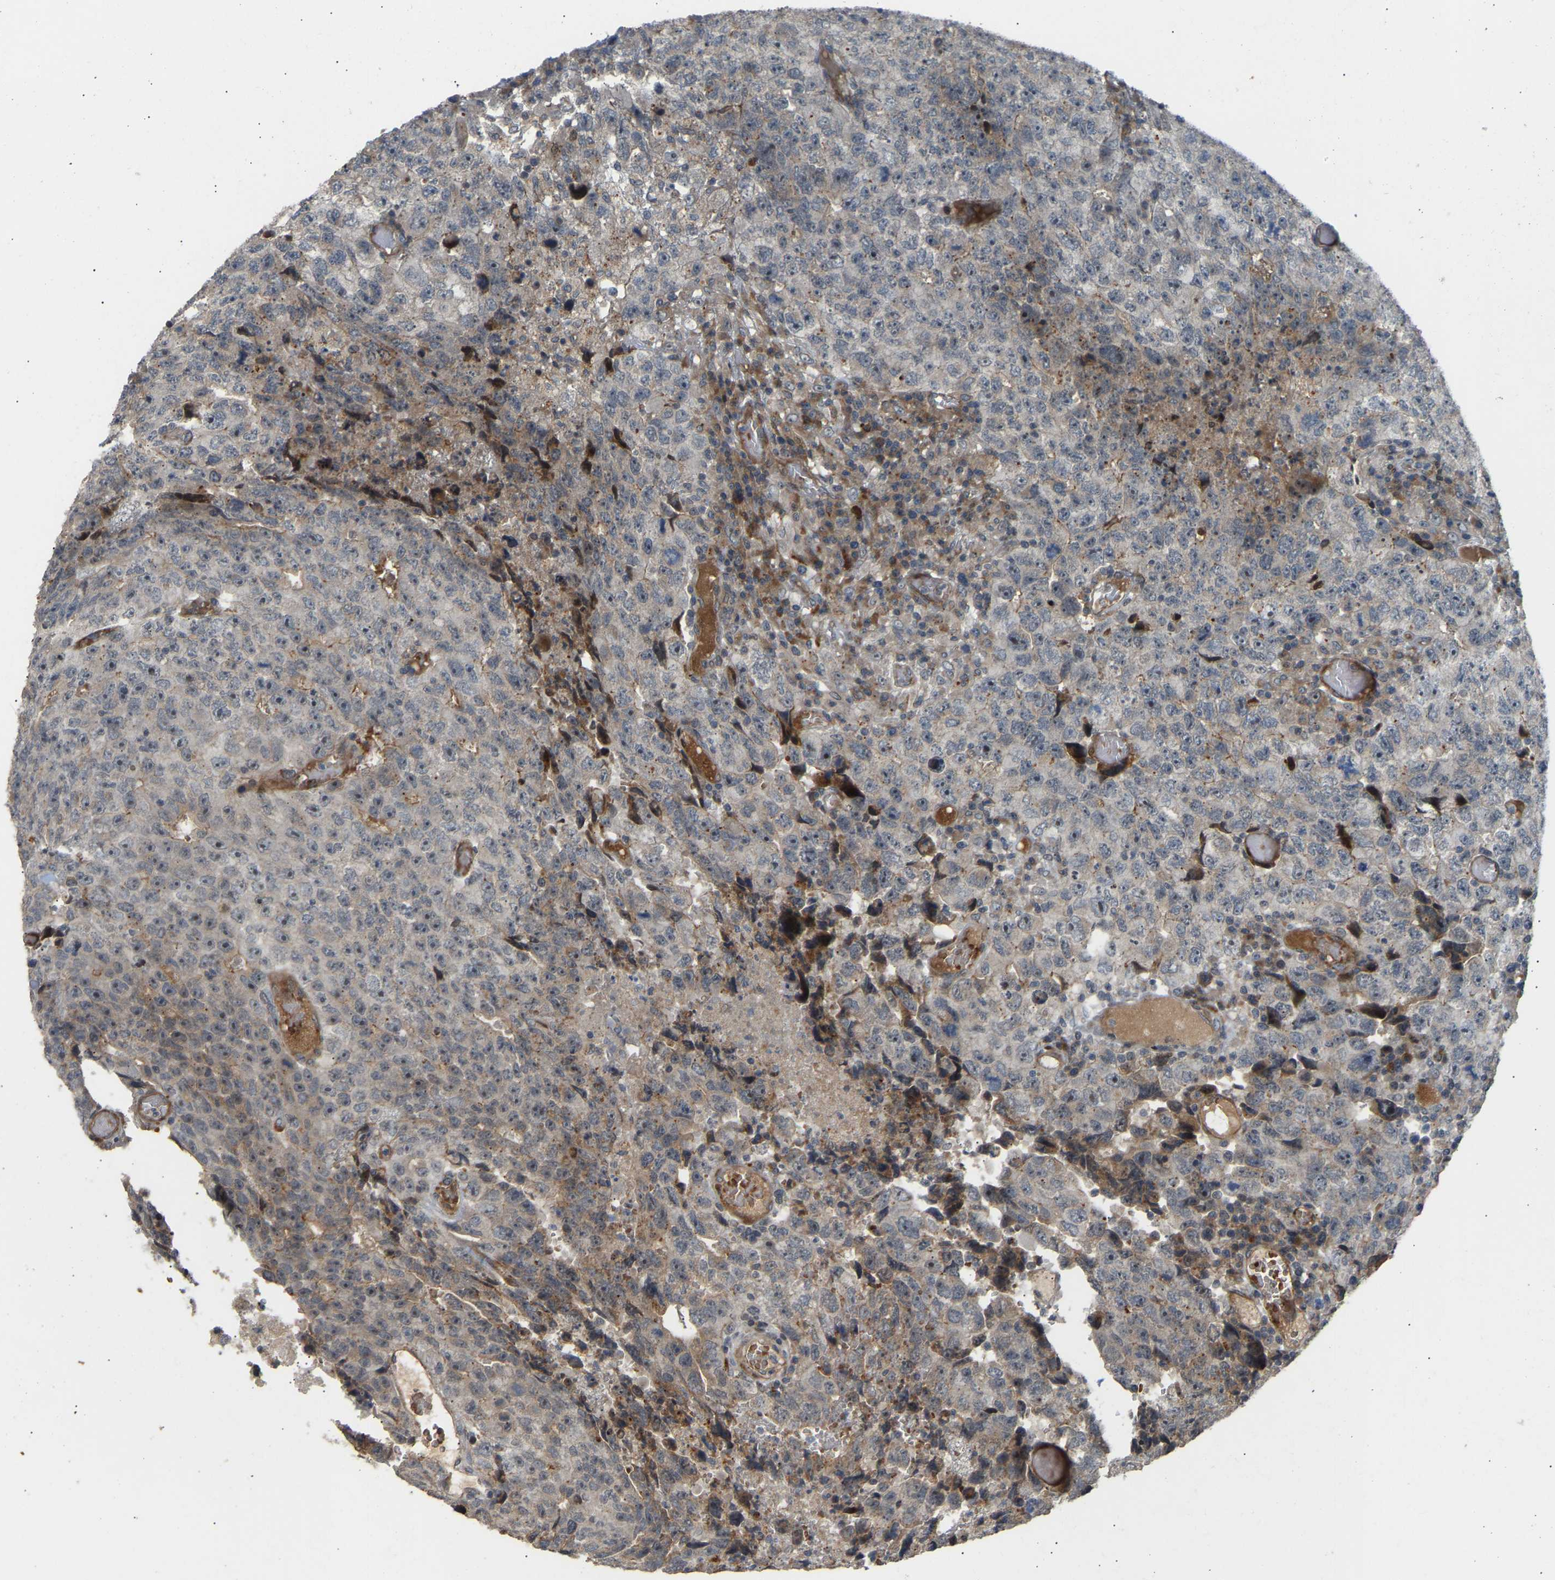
{"staining": {"intensity": "moderate", "quantity": "<25%", "location": "cytoplasmic/membranous"}, "tissue": "testis cancer", "cell_type": "Tumor cells", "image_type": "cancer", "snomed": [{"axis": "morphology", "description": "Necrosis, NOS"}, {"axis": "morphology", "description": "Carcinoma, Embryonal, NOS"}, {"axis": "topography", "description": "Testis"}], "caption": "Brown immunohistochemical staining in testis cancer exhibits moderate cytoplasmic/membranous expression in about <25% of tumor cells.", "gene": "POGLUT2", "patient": {"sex": "male", "age": 19}}